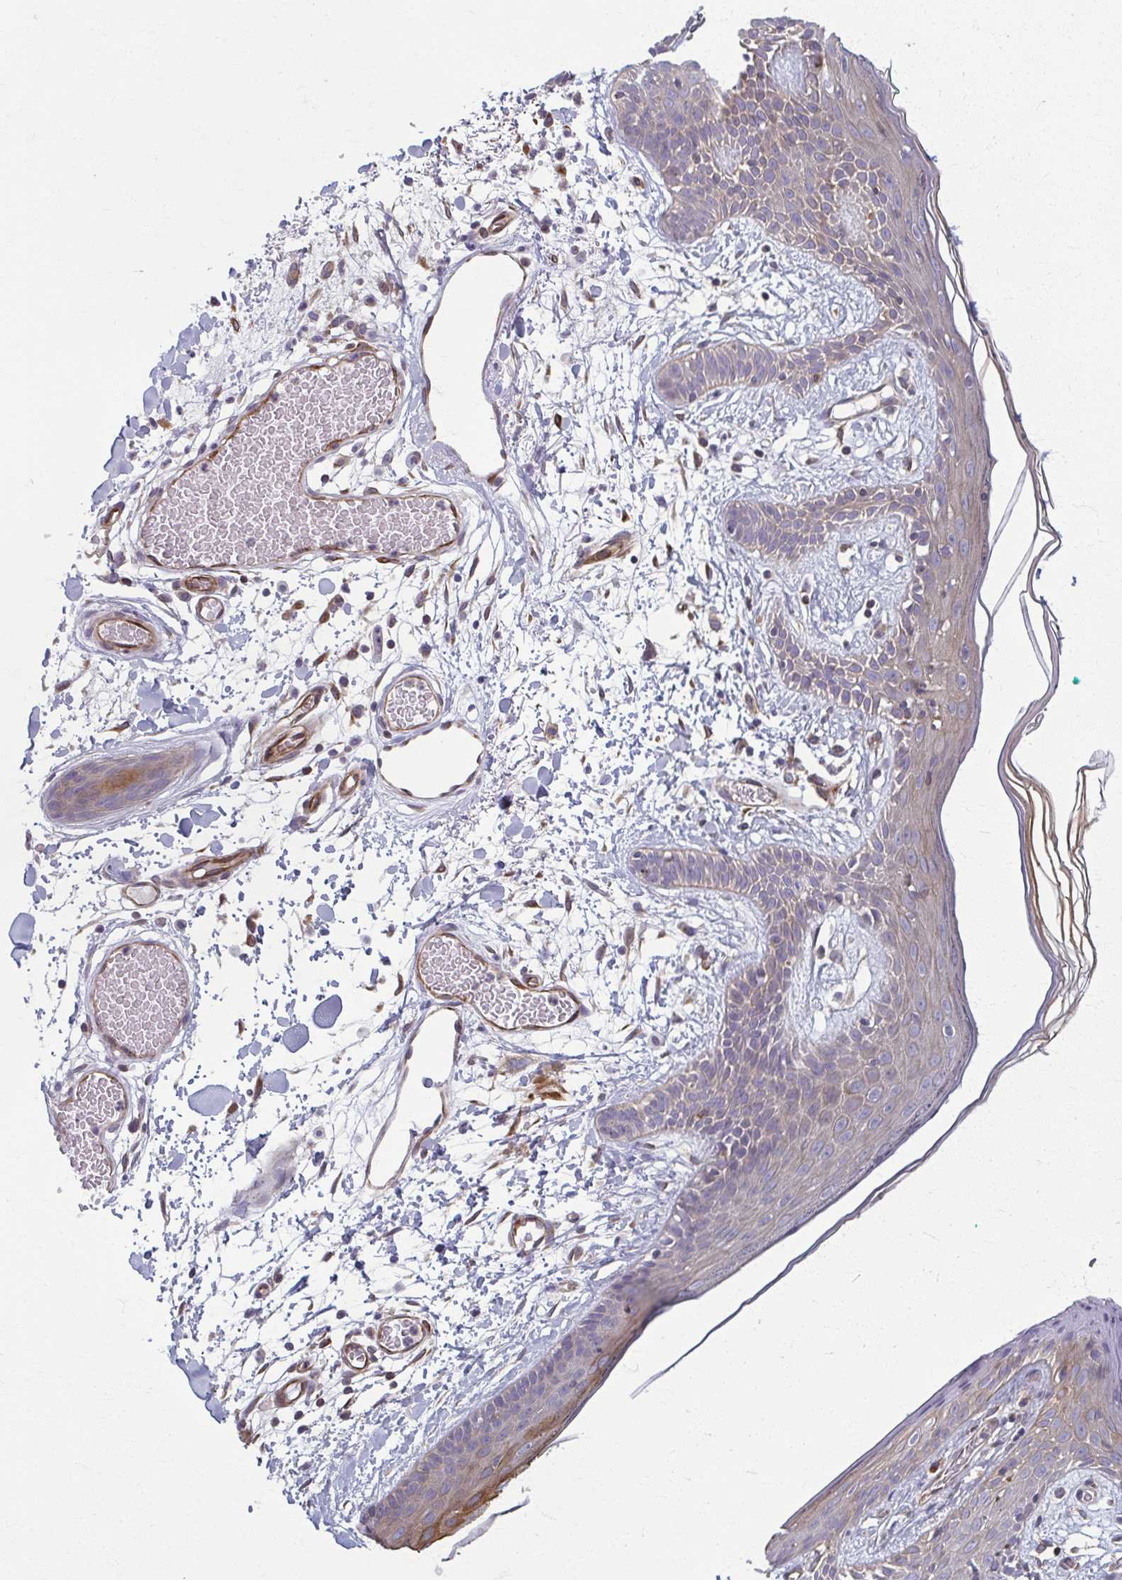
{"staining": {"intensity": "moderate", "quantity": "25%-75%", "location": "cytoplasmic/membranous"}, "tissue": "skin", "cell_type": "Fibroblasts", "image_type": "normal", "snomed": [{"axis": "morphology", "description": "Normal tissue, NOS"}, {"axis": "topography", "description": "Skin"}], "caption": "High-power microscopy captured an IHC micrograph of normal skin, revealing moderate cytoplasmic/membranous staining in about 25%-75% of fibroblasts.", "gene": "EID2B", "patient": {"sex": "male", "age": 79}}